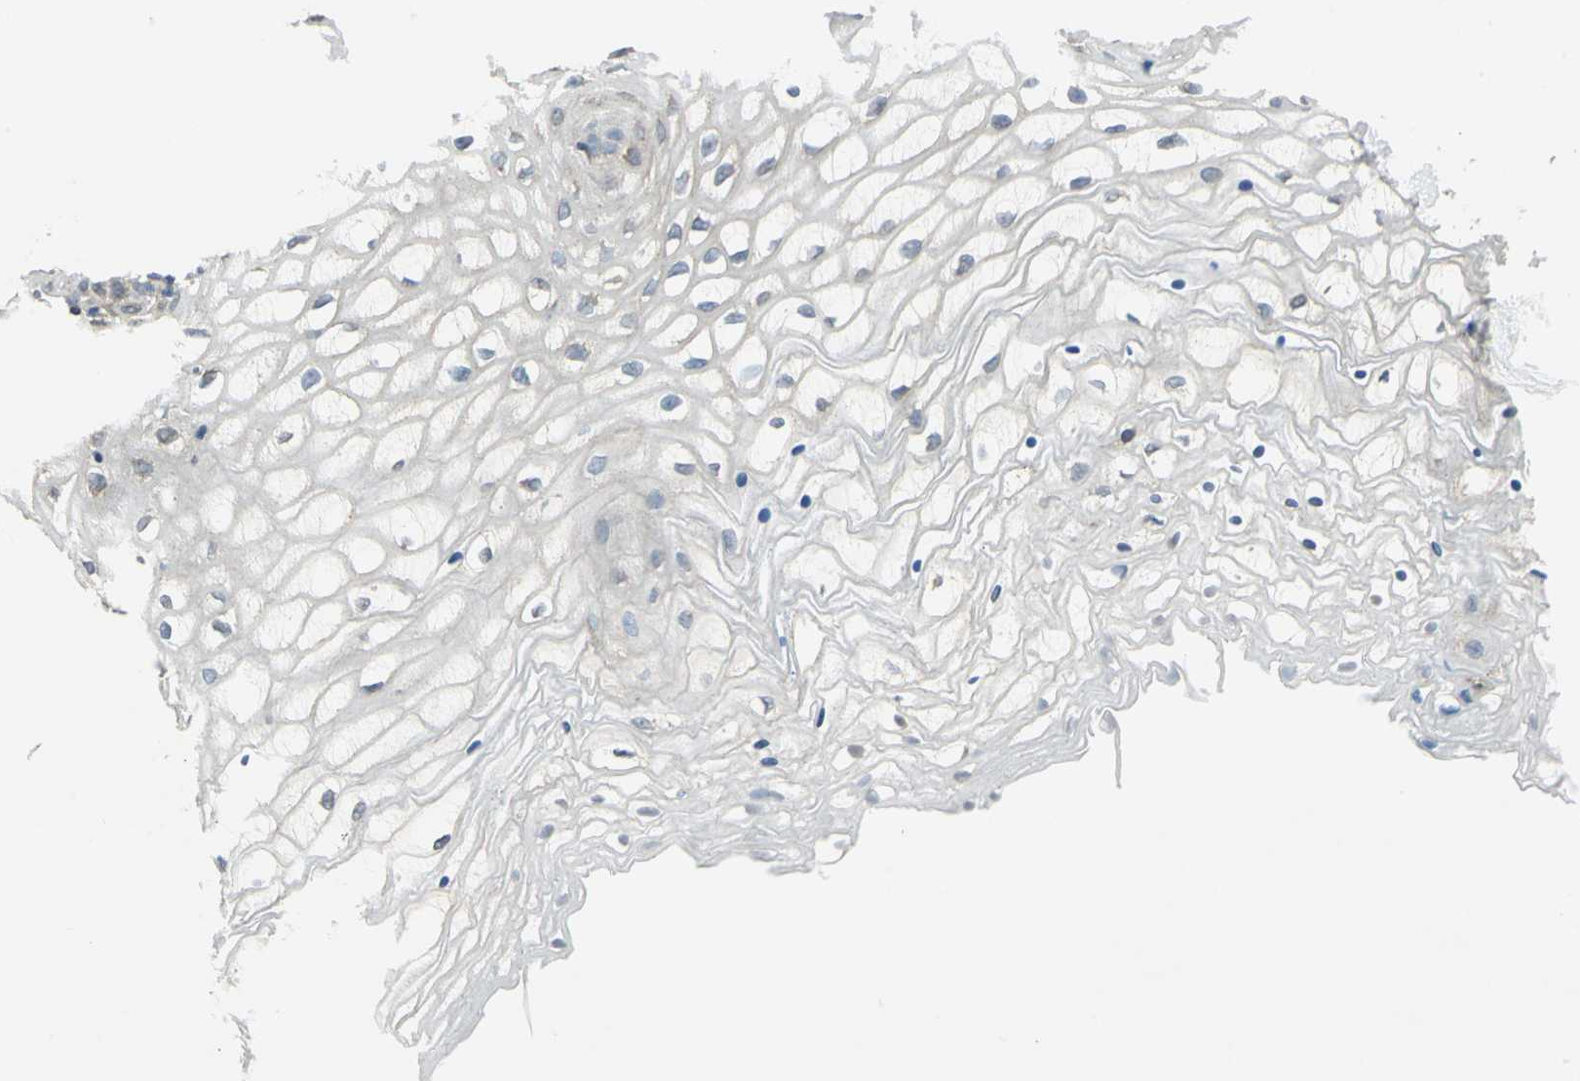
{"staining": {"intensity": "moderate", "quantity": "<25%", "location": "cytoplasmic/membranous"}, "tissue": "vagina", "cell_type": "Squamous epithelial cells", "image_type": "normal", "snomed": [{"axis": "morphology", "description": "Normal tissue, NOS"}, {"axis": "topography", "description": "Vagina"}], "caption": "A low amount of moderate cytoplasmic/membranous expression is present in about <25% of squamous epithelial cells in unremarkable vagina.", "gene": "SHC2", "patient": {"sex": "female", "age": 34}}